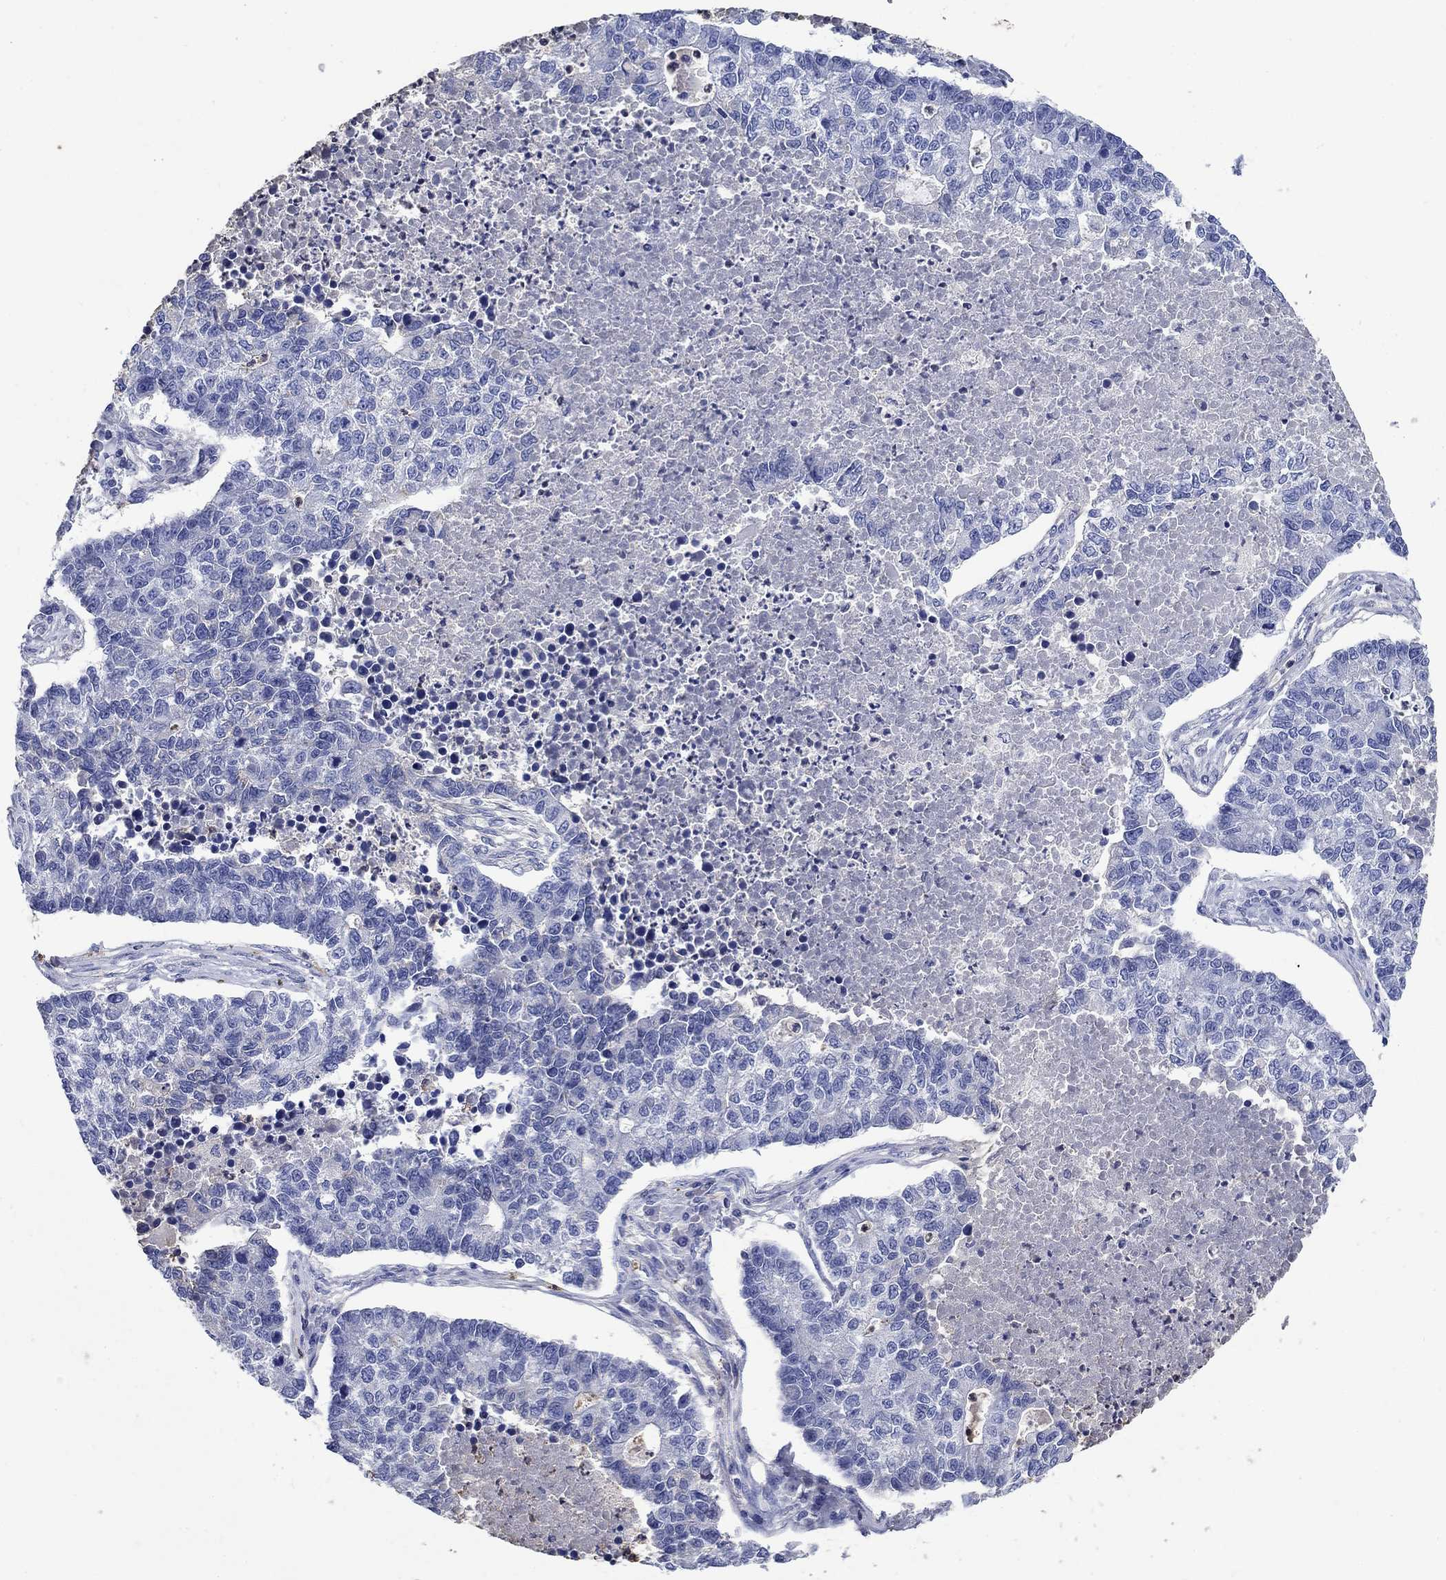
{"staining": {"intensity": "negative", "quantity": "none", "location": "none"}, "tissue": "lung cancer", "cell_type": "Tumor cells", "image_type": "cancer", "snomed": [{"axis": "morphology", "description": "Adenocarcinoma, NOS"}, {"axis": "topography", "description": "Lung"}], "caption": "There is no significant positivity in tumor cells of lung adenocarcinoma.", "gene": "TFR2", "patient": {"sex": "male", "age": 57}}